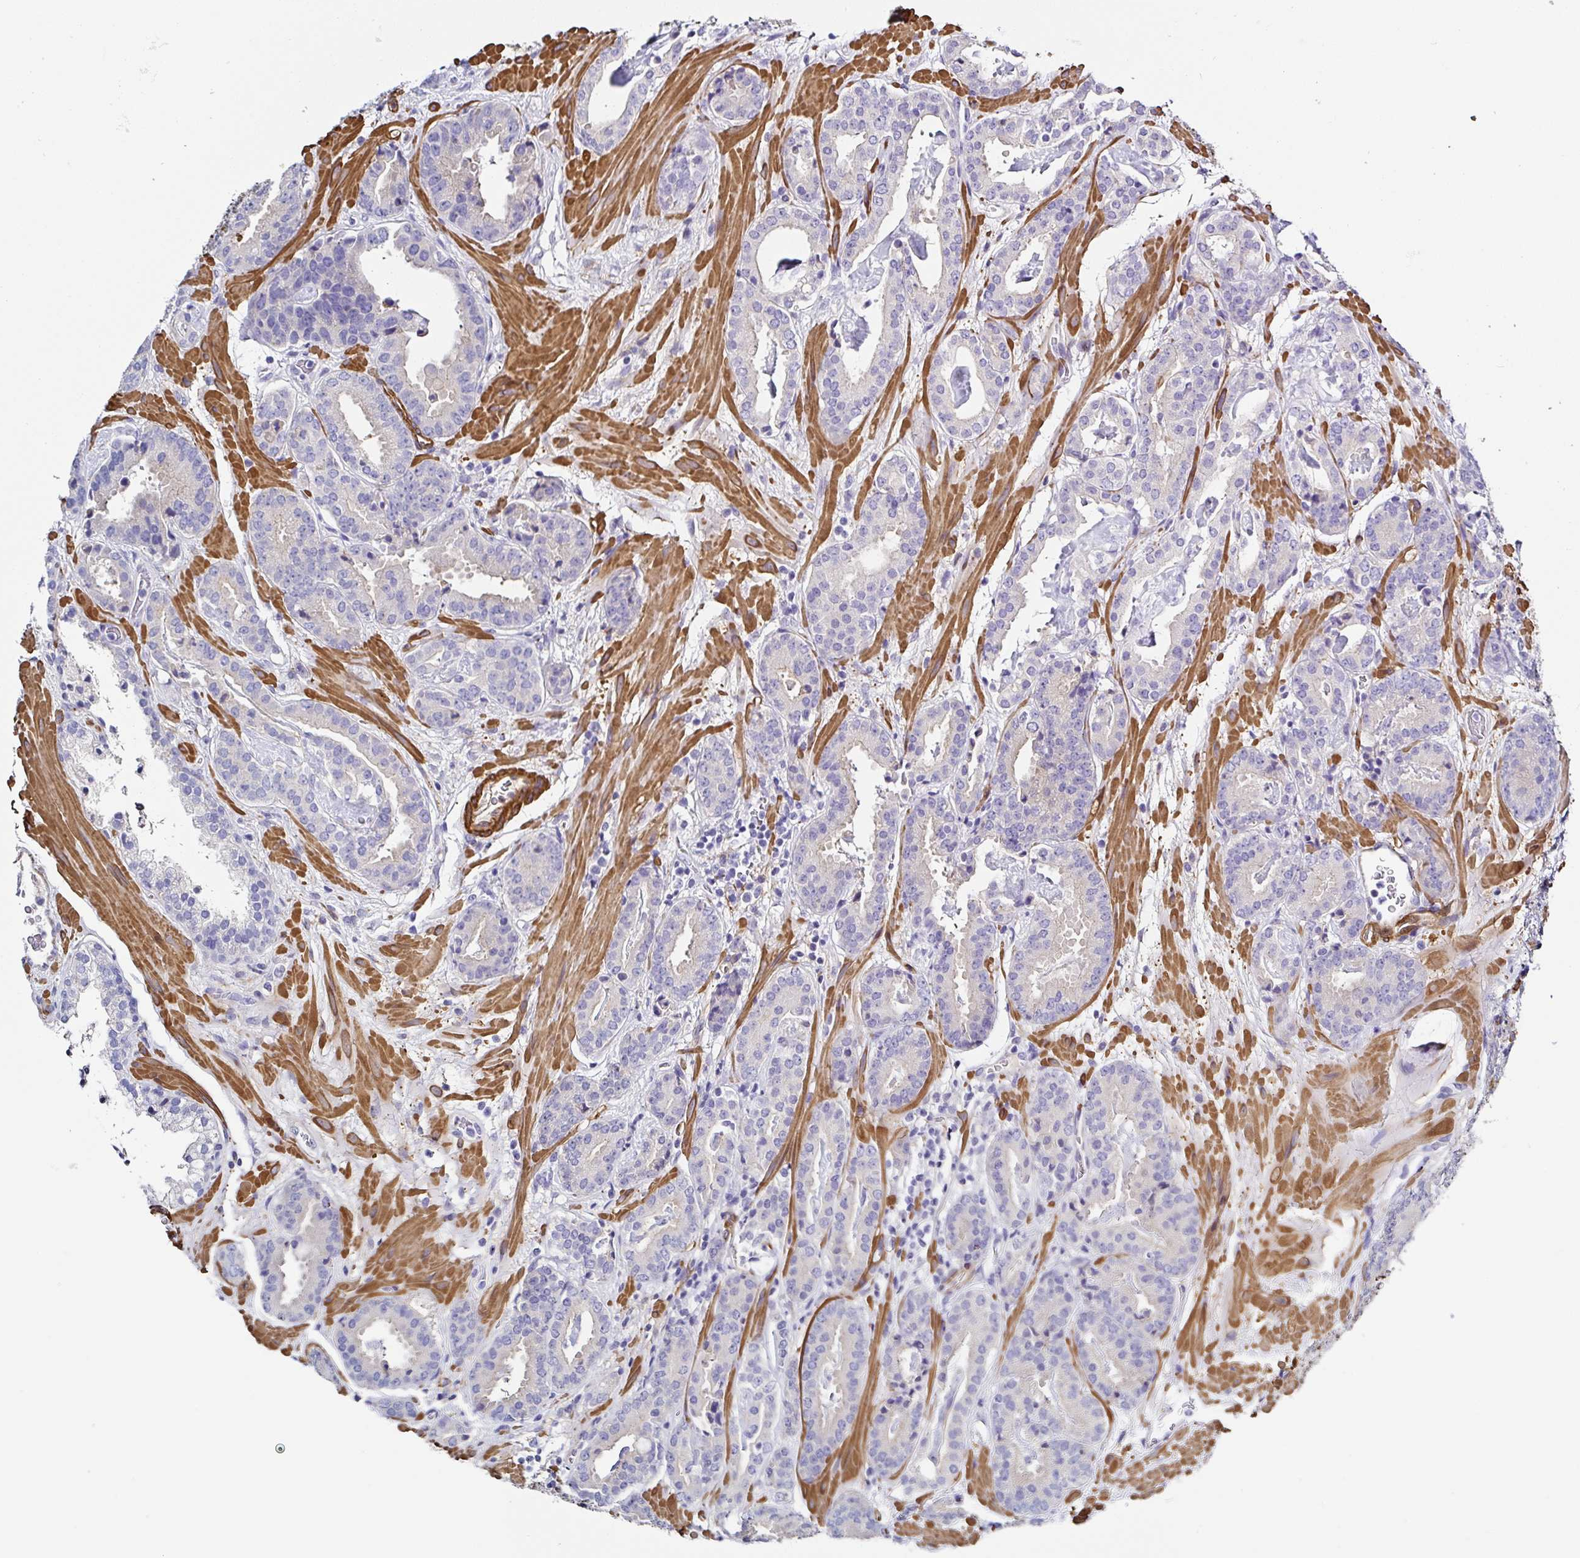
{"staining": {"intensity": "negative", "quantity": "none", "location": "none"}, "tissue": "prostate cancer", "cell_type": "Tumor cells", "image_type": "cancer", "snomed": [{"axis": "morphology", "description": "Adenocarcinoma, Low grade"}, {"axis": "topography", "description": "Prostate"}], "caption": "High magnification brightfield microscopy of adenocarcinoma (low-grade) (prostate) stained with DAB (brown) and counterstained with hematoxylin (blue): tumor cells show no significant positivity.", "gene": "PPFIA4", "patient": {"sex": "male", "age": 62}}